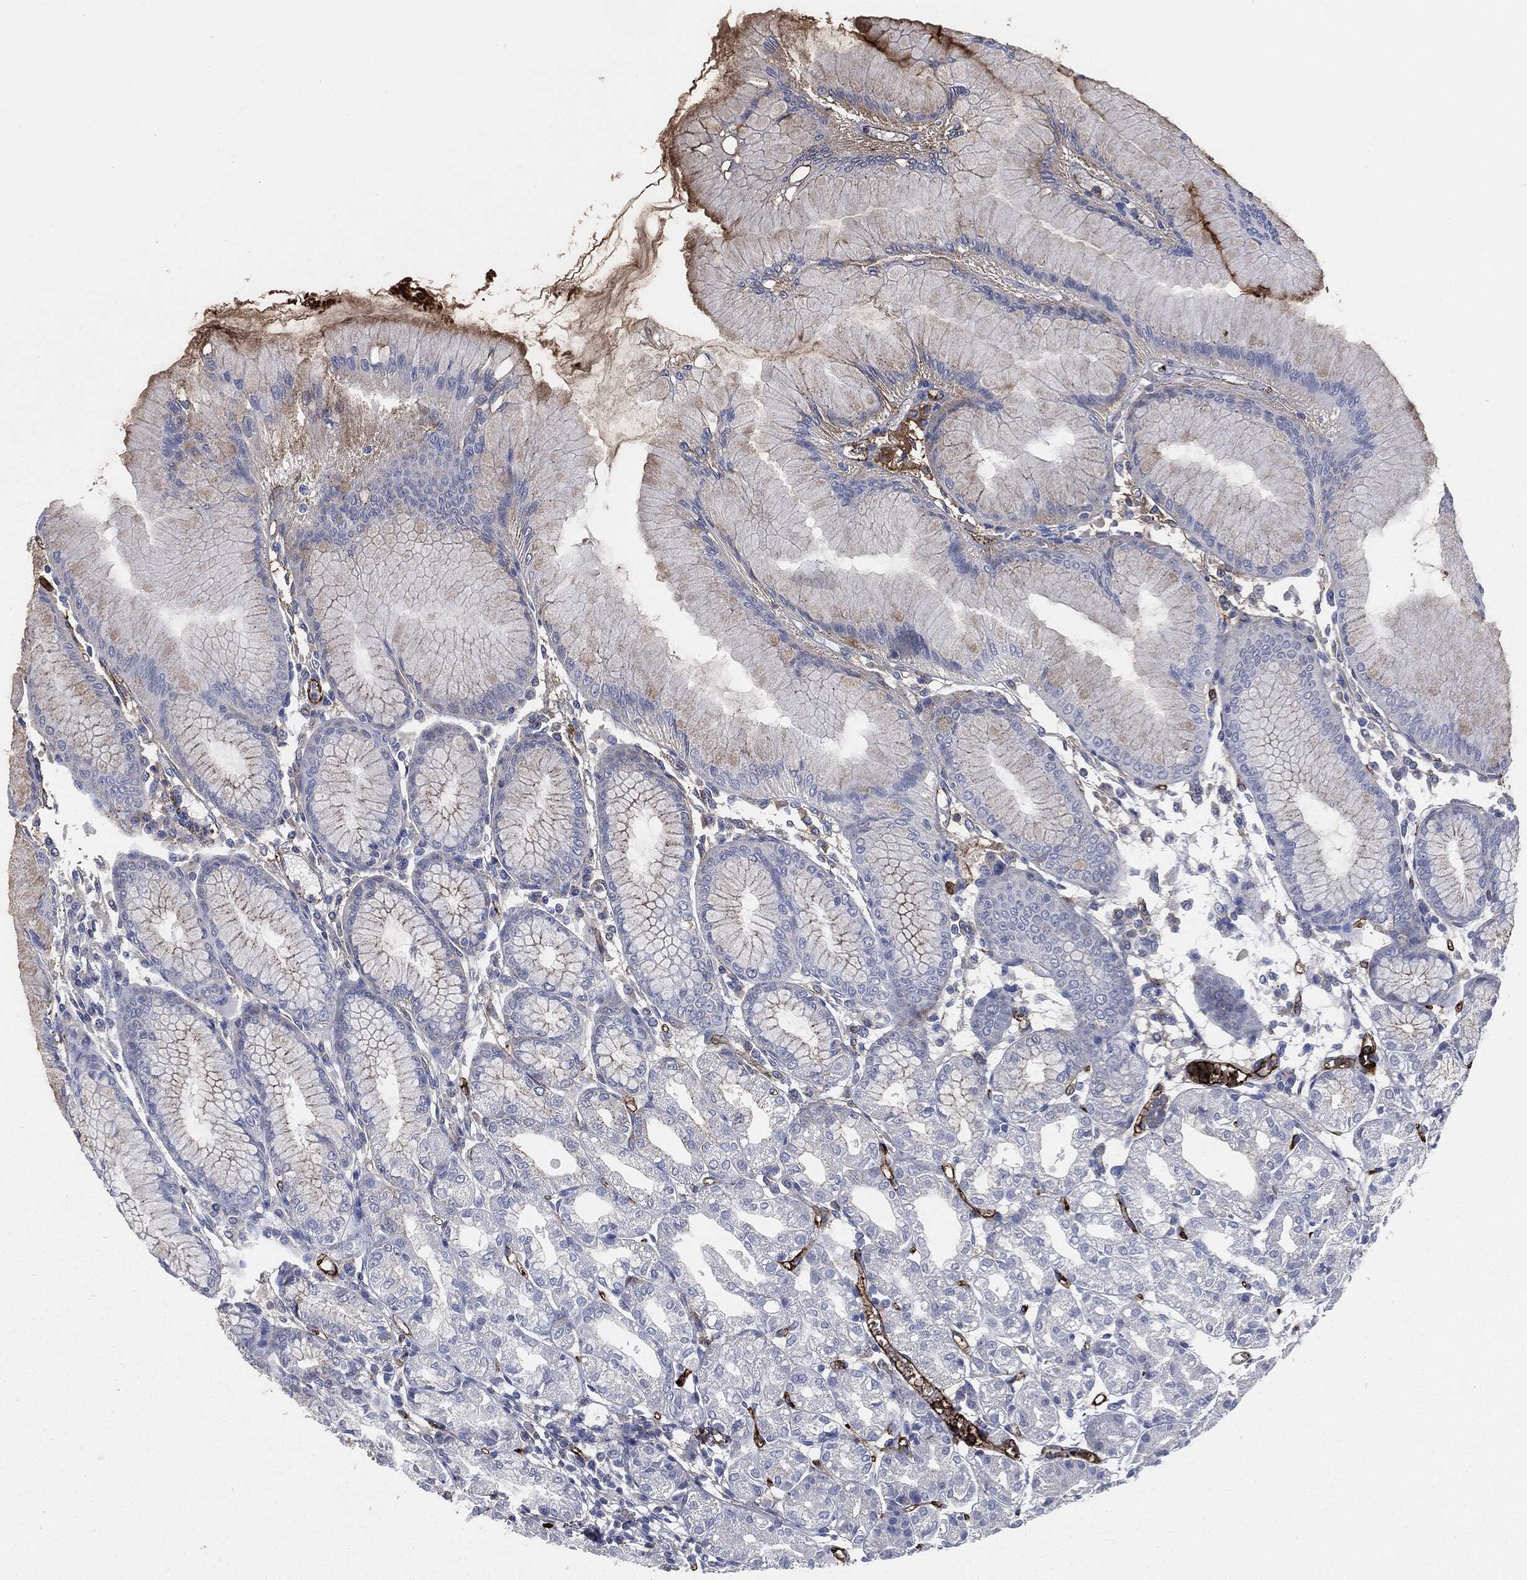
{"staining": {"intensity": "strong", "quantity": "<25%", "location": "cytoplasmic/membranous"}, "tissue": "stomach", "cell_type": "Glandular cells", "image_type": "normal", "snomed": [{"axis": "morphology", "description": "Normal tissue, NOS"}, {"axis": "topography", "description": "Stomach"}], "caption": "Benign stomach reveals strong cytoplasmic/membranous staining in approximately <25% of glandular cells, visualized by immunohistochemistry. Immunohistochemistry stains the protein in brown and the nuclei are stained blue.", "gene": "APOB", "patient": {"sex": "female", "age": 57}}